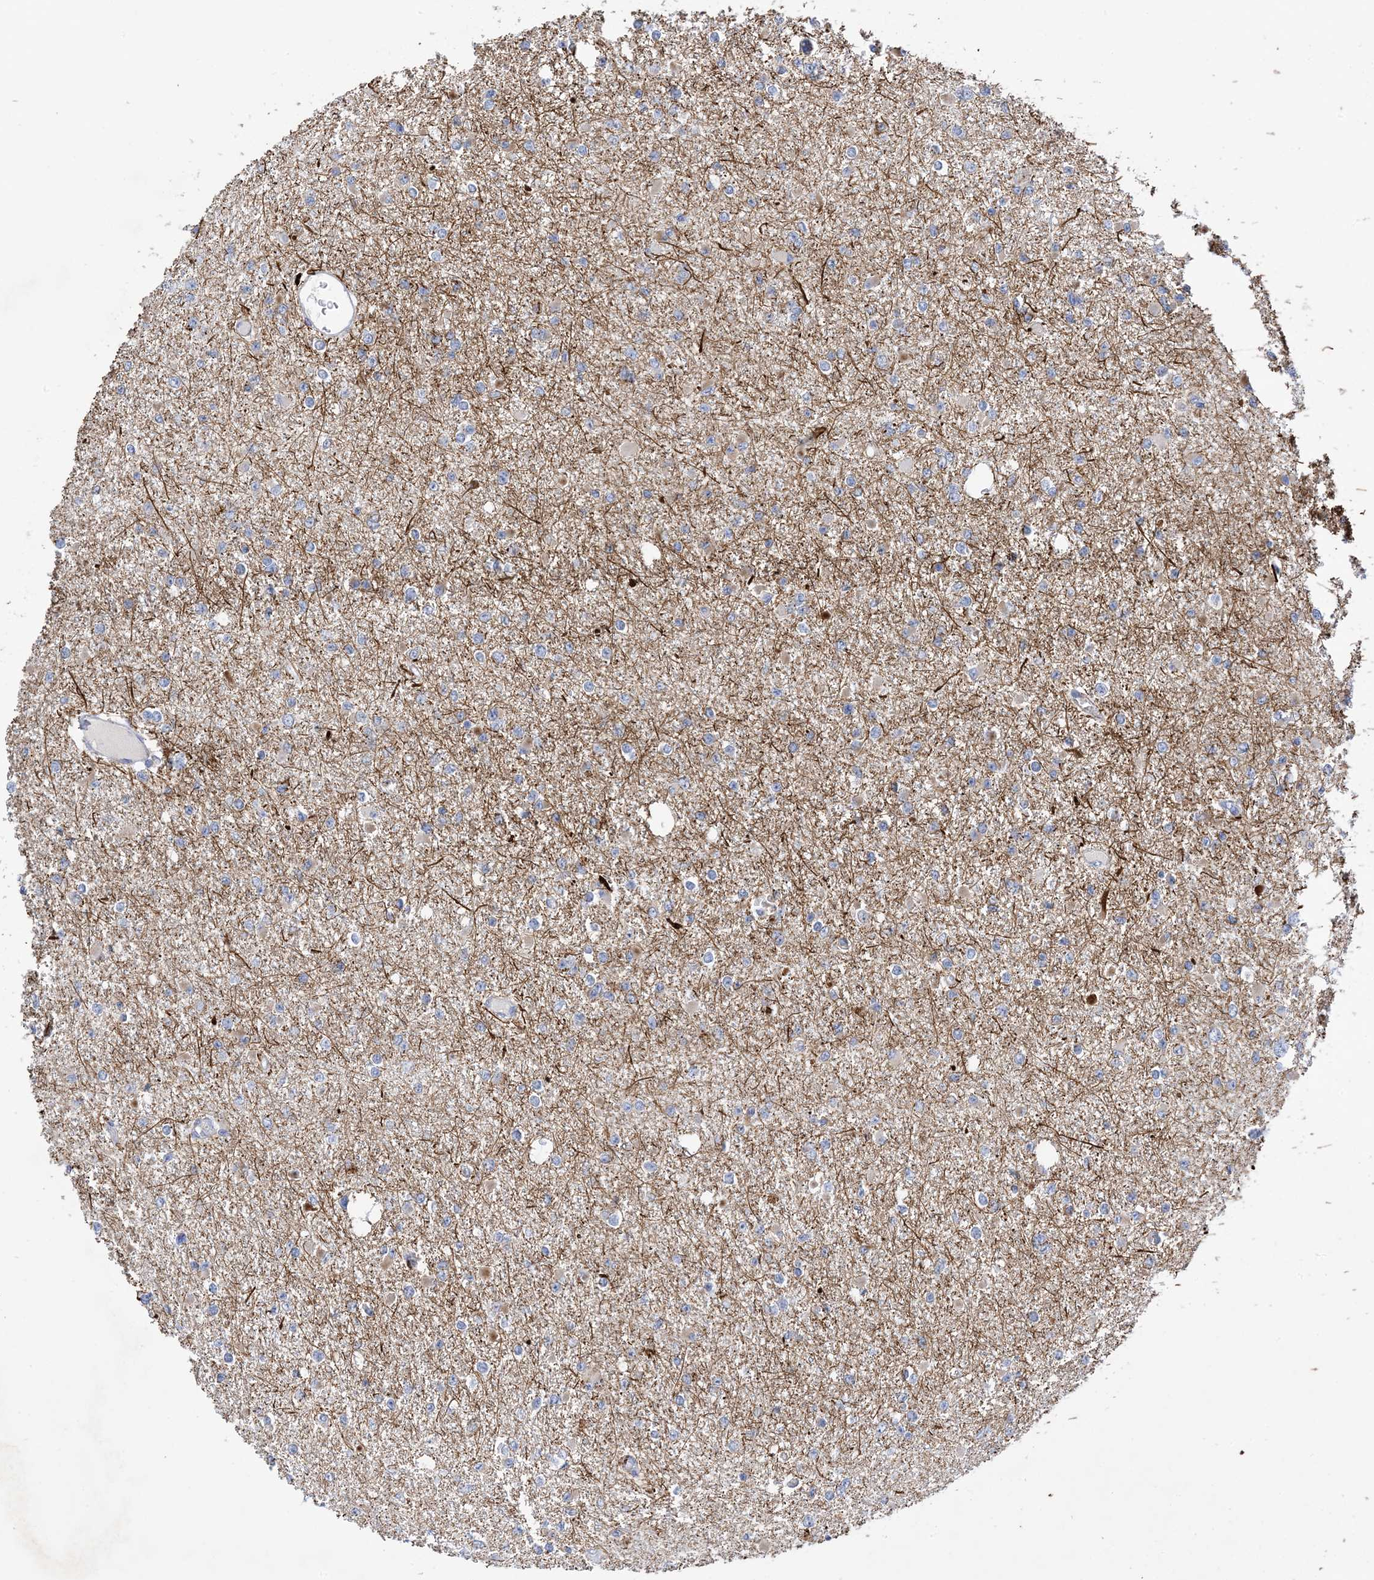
{"staining": {"intensity": "negative", "quantity": "none", "location": "none"}, "tissue": "glioma", "cell_type": "Tumor cells", "image_type": "cancer", "snomed": [{"axis": "morphology", "description": "Glioma, malignant, Low grade"}, {"axis": "topography", "description": "Brain"}], "caption": "There is no significant expression in tumor cells of glioma. (Brightfield microscopy of DAB (3,3'-diaminobenzidine) immunohistochemistry (IHC) at high magnification).", "gene": "PLK4", "patient": {"sex": "female", "age": 22}}